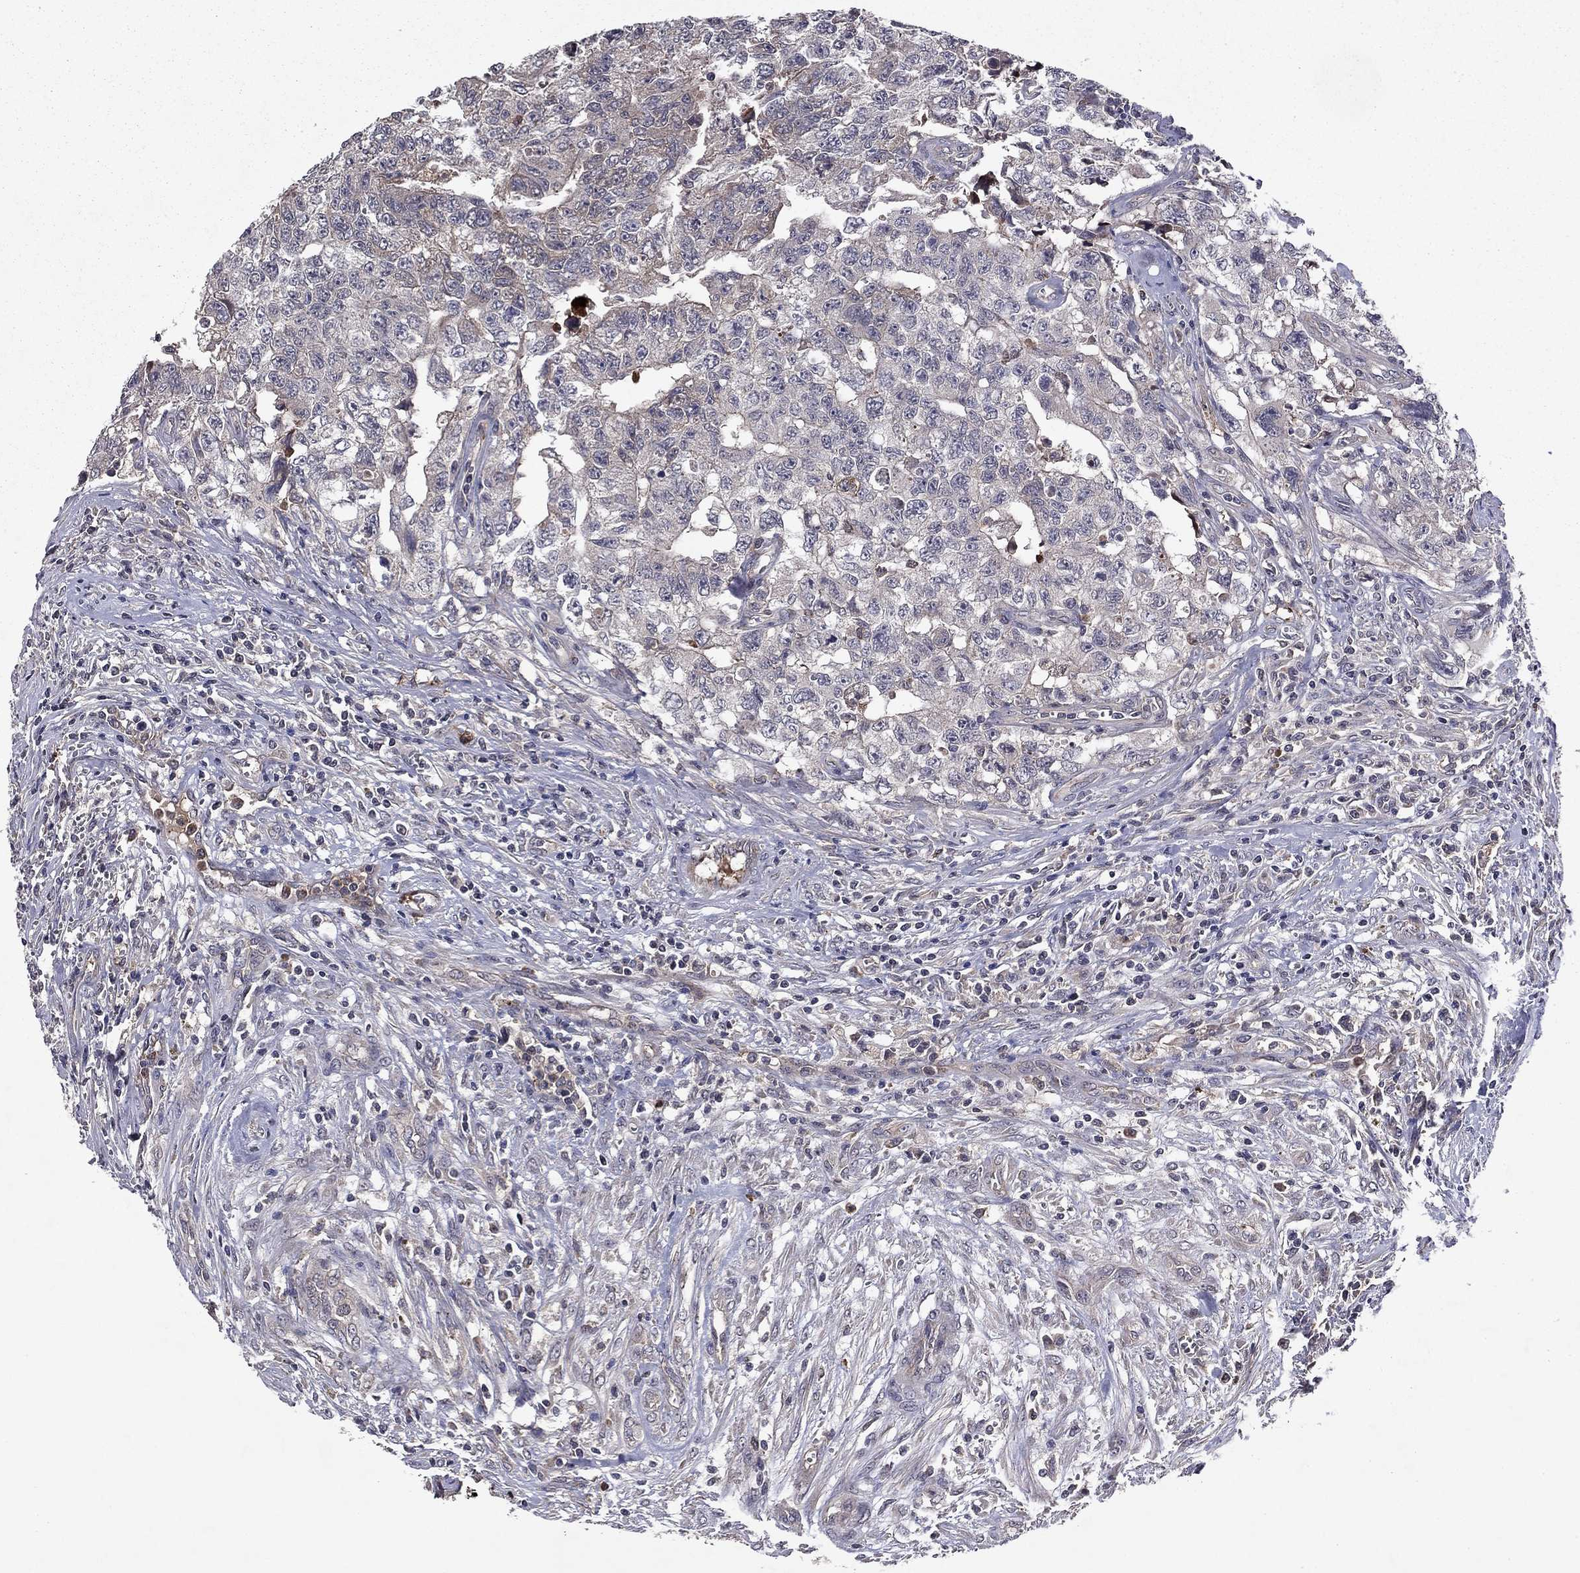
{"staining": {"intensity": "negative", "quantity": "none", "location": "none"}, "tissue": "testis cancer", "cell_type": "Tumor cells", "image_type": "cancer", "snomed": [{"axis": "morphology", "description": "Carcinoma, Embryonal, NOS"}, {"axis": "topography", "description": "Testis"}], "caption": "The micrograph reveals no staining of tumor cells in embryonal carcinoma (testis).", "gene": "PROS1", "patient": {"sex": "male", "age": 24}}